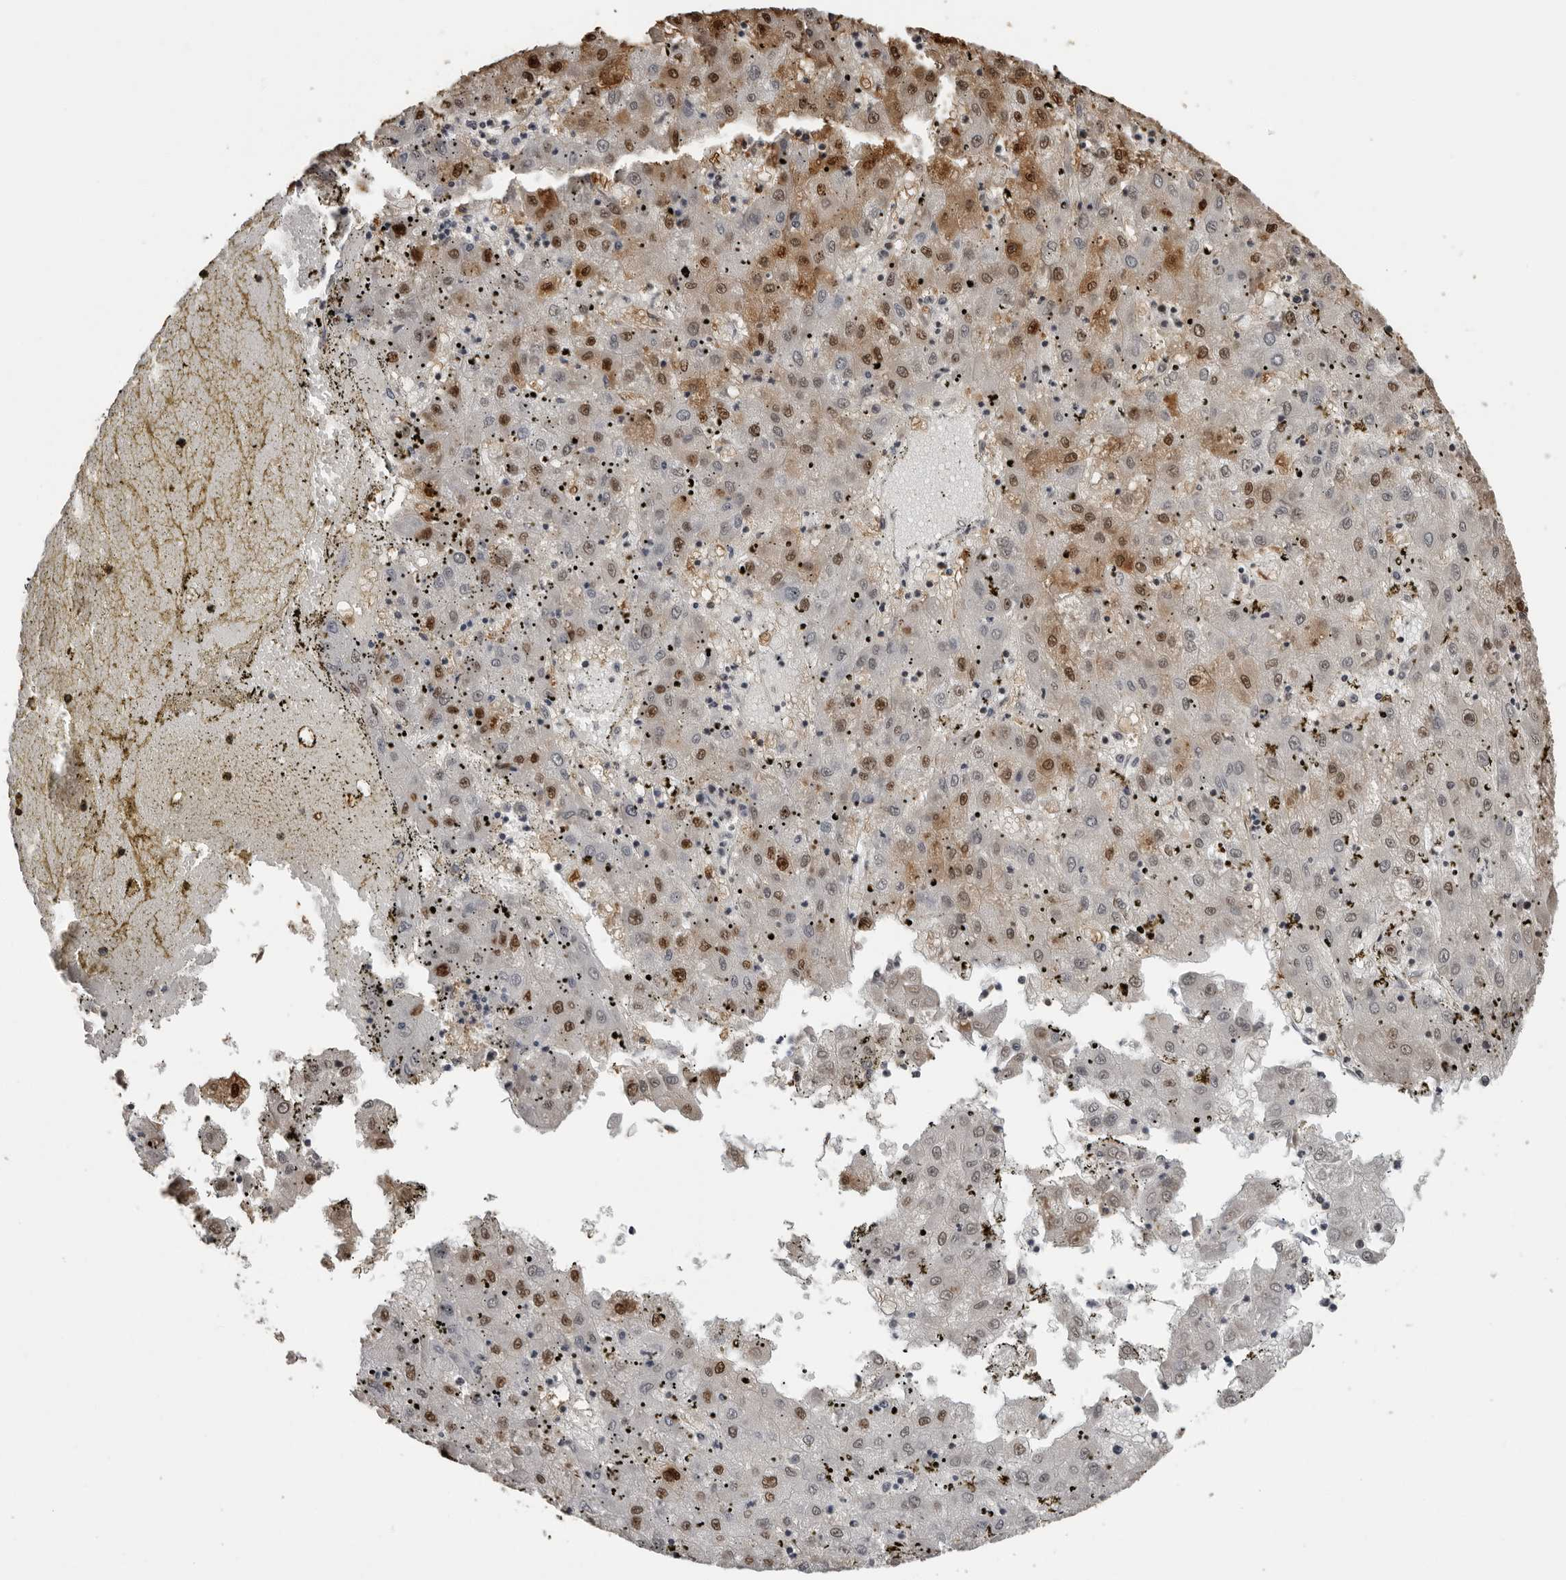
{"staining": {"intensity": "moderate", "quantity": "<25%", "location": "cytoplasmic/membranous,nuclear"}, "tissue": "liver cancer", "cell_type": "Tumor cells", "image_type": "cancer", "snomed": [{"axis": "morphology", "description": "Carcinoma, Hepatocellular, NOS"}, {"axis": "topography", "description": "Liver"}], "caption": "Immunohistochemical staining of human liver cancer displays low levels of moderate cytoplasmic/membranous and nuclear expression in about <25% of tumor cells.", "gene": "ORC1", "patient": {"sex": "male", "age": 72}}